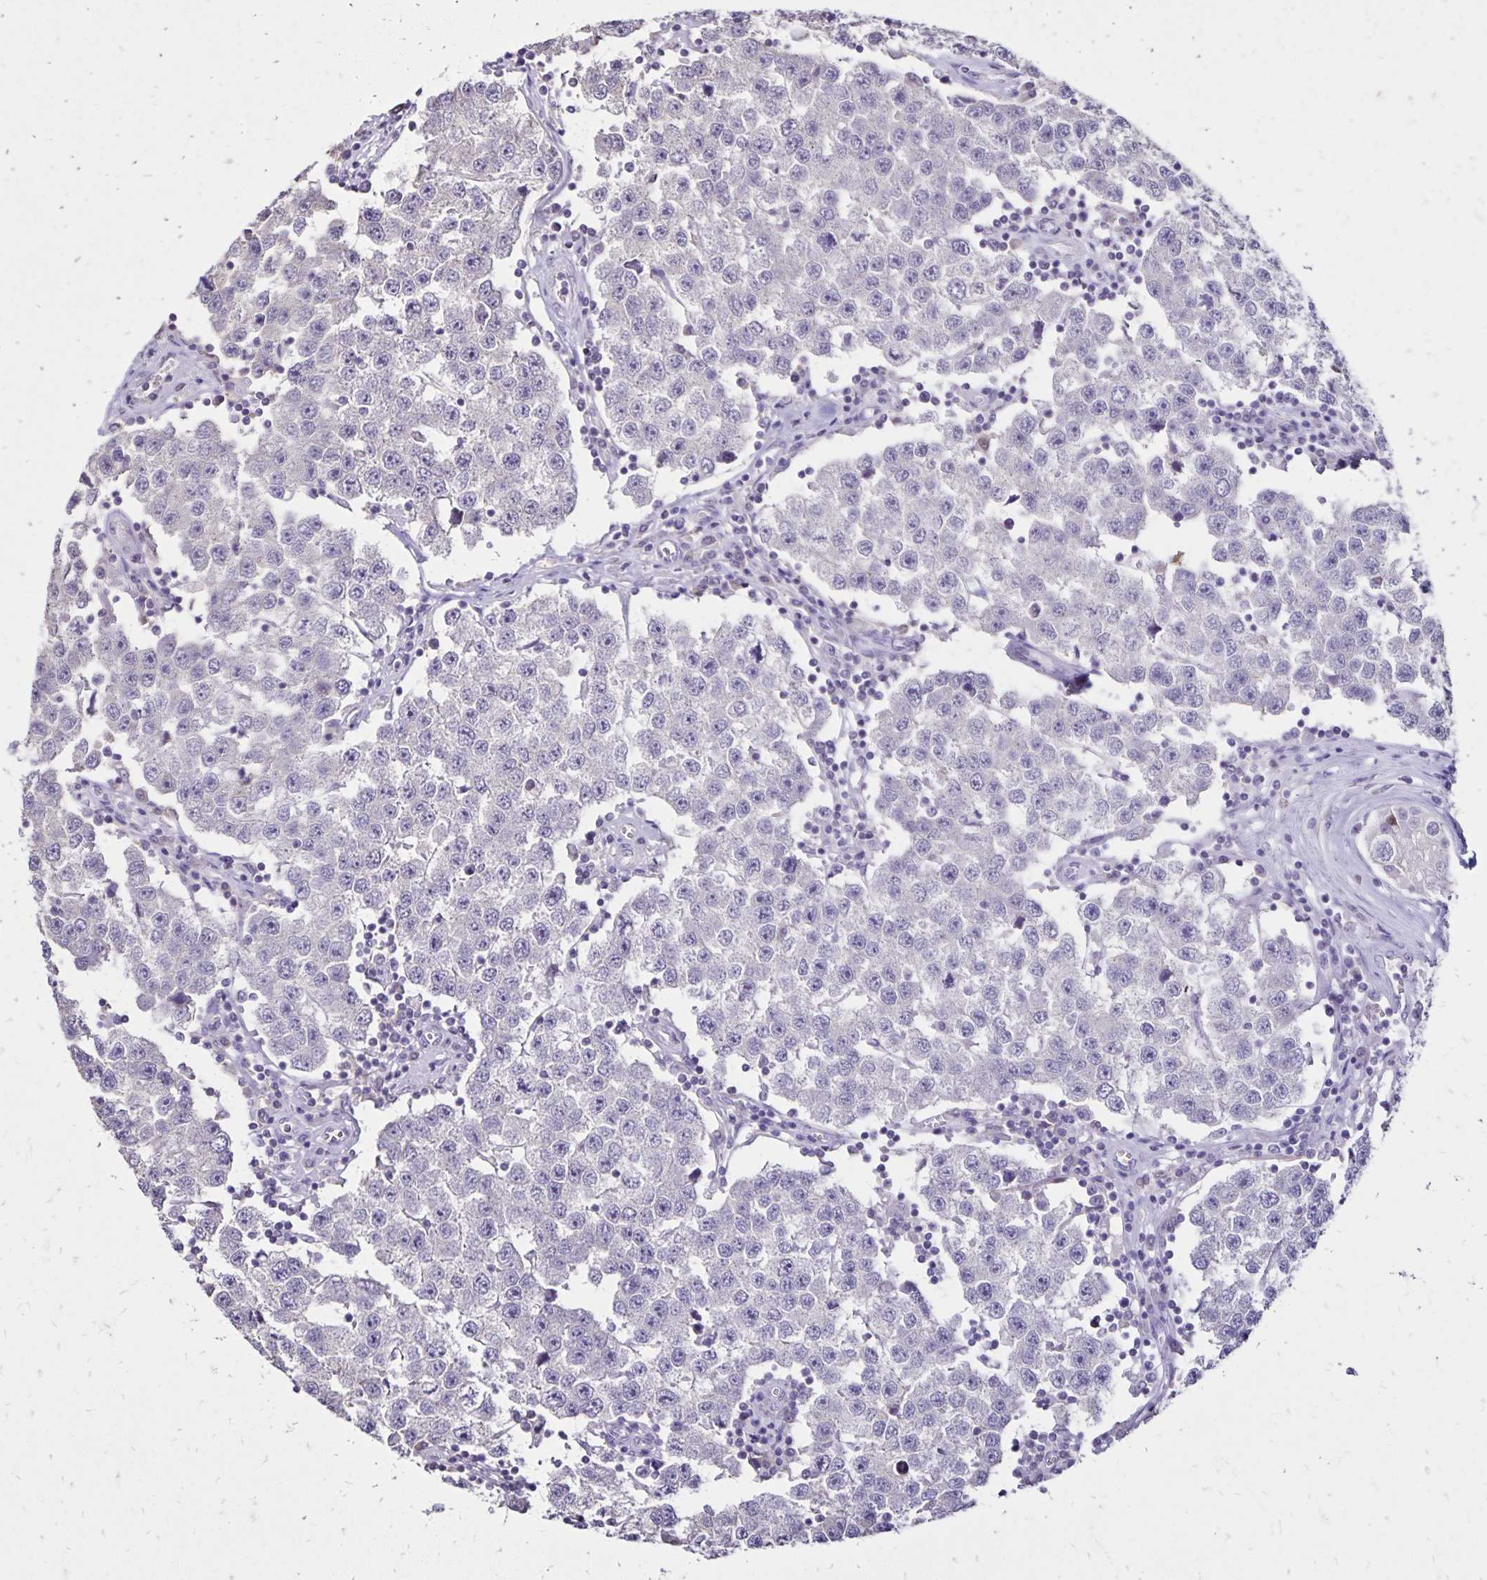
{"staining": {"intensity": "negative", "quantity": "none", "location": "none"}, "tissue": "testis cancer", "cell_type": "Tumor cells", "image_type": "cancer", "snomed": [{"axis": "morphology", "description": "Seminoma, NOS"}, {"axis": "topography", "description": "Testis"}], "caption": "This is an immunohistochemistry (IHC) photomicrograph of testis seminoma. There is no positivity in tumor cells.", "gene": "SH3GL3", "patient": {"sex": "male", "age": 34}}